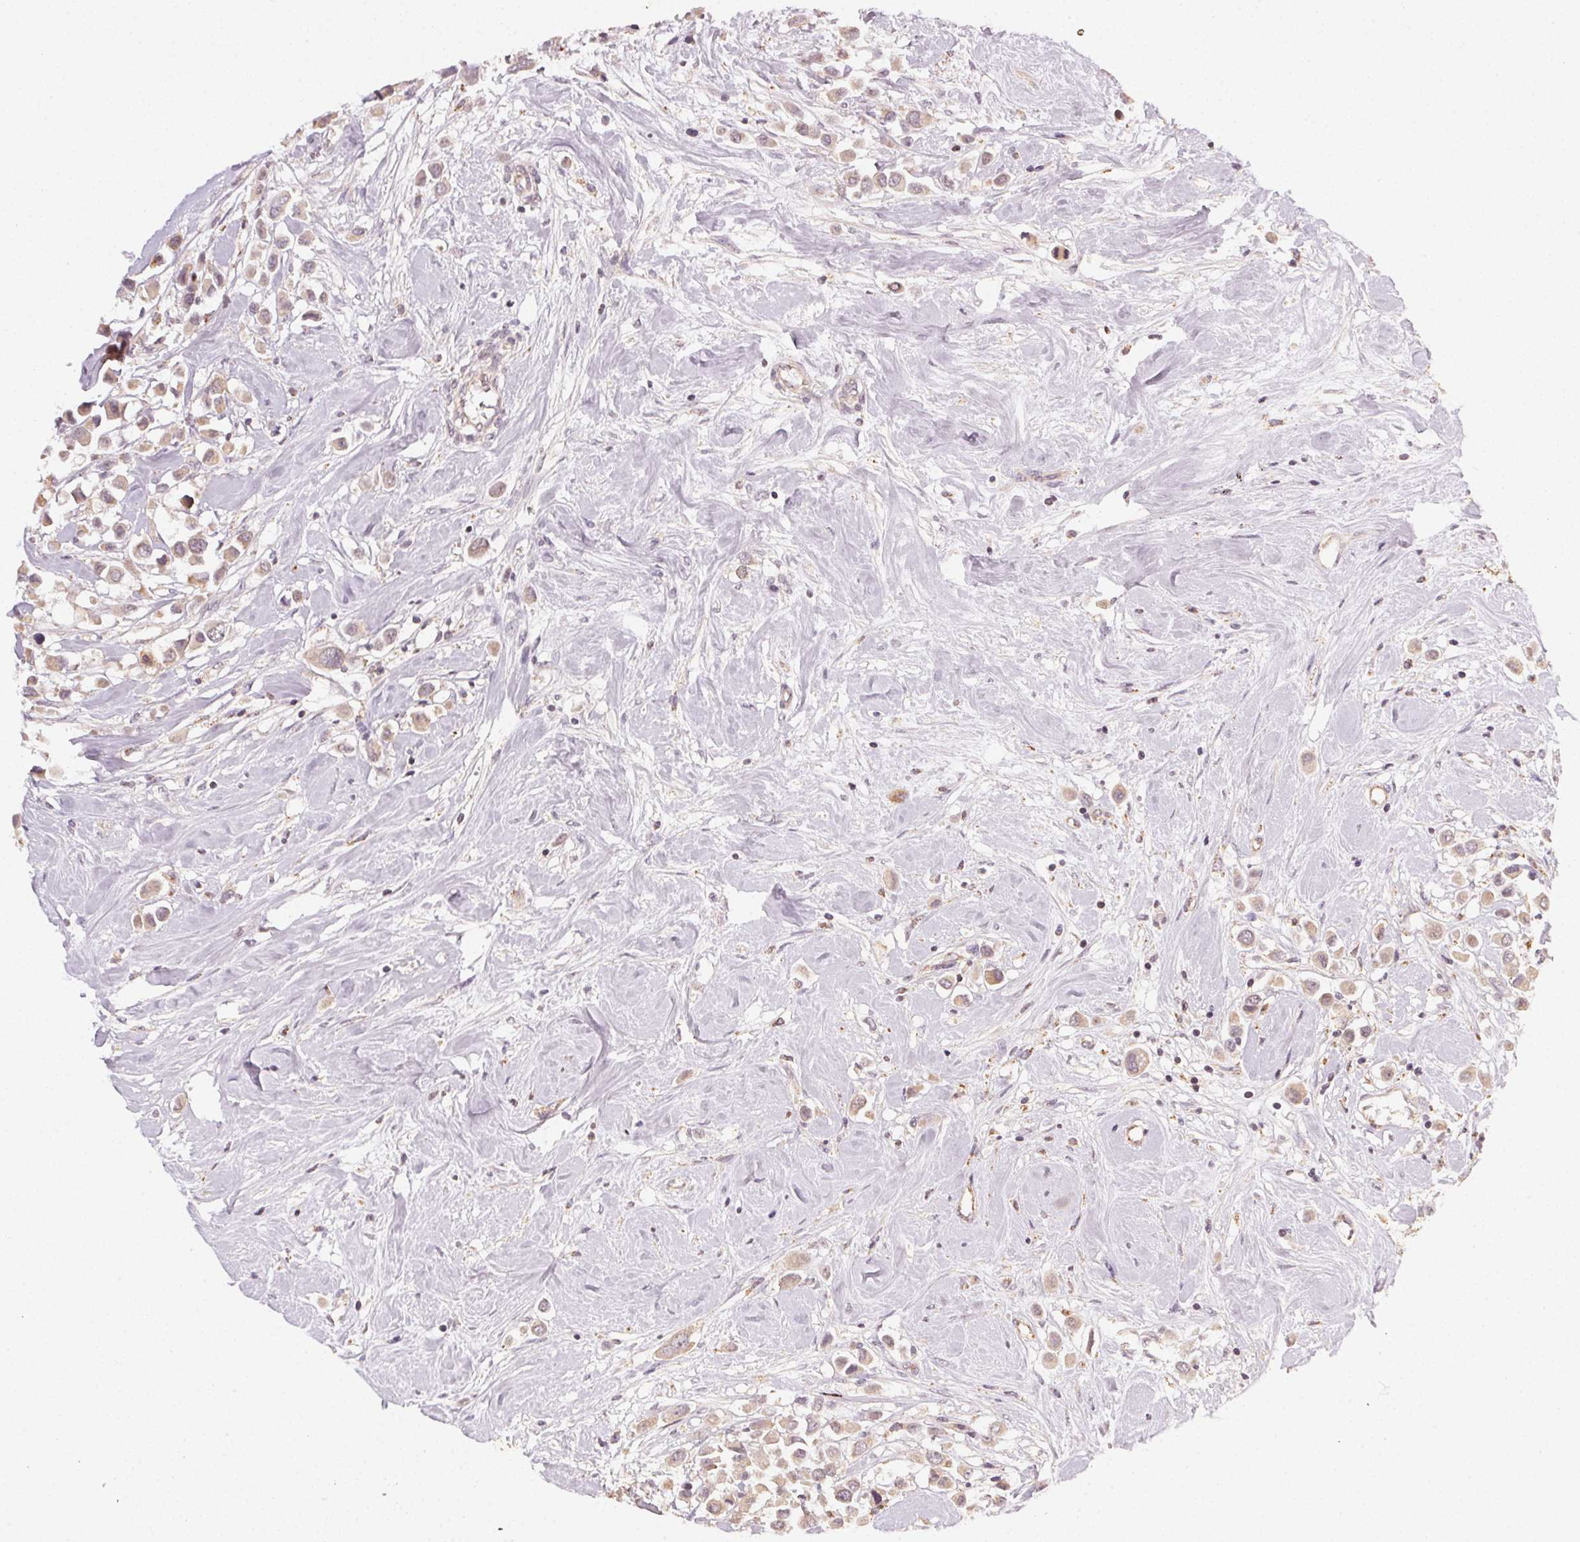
{"staining": {"intensity": "weak", "quantity": ">75%", "location": "cytoplasmic/membranous"}, "tissue": "breast cancer", "cell_type": "Tumor cells", "image_type": "cancer", "snomed": [{"axis": "morphology", "description": "Duct carcinoma"}, {"axis": "topography", "description": "Breast"}], "caption": "Breast cancer (invasive ductal carcinoma) stained for a protein (brown) shows weak cytoplasmic/membranous positive staining in approximately >75% of tumor cells.", "gene": "NCOA4", "patient": {"sex": "female", "age": 61}}